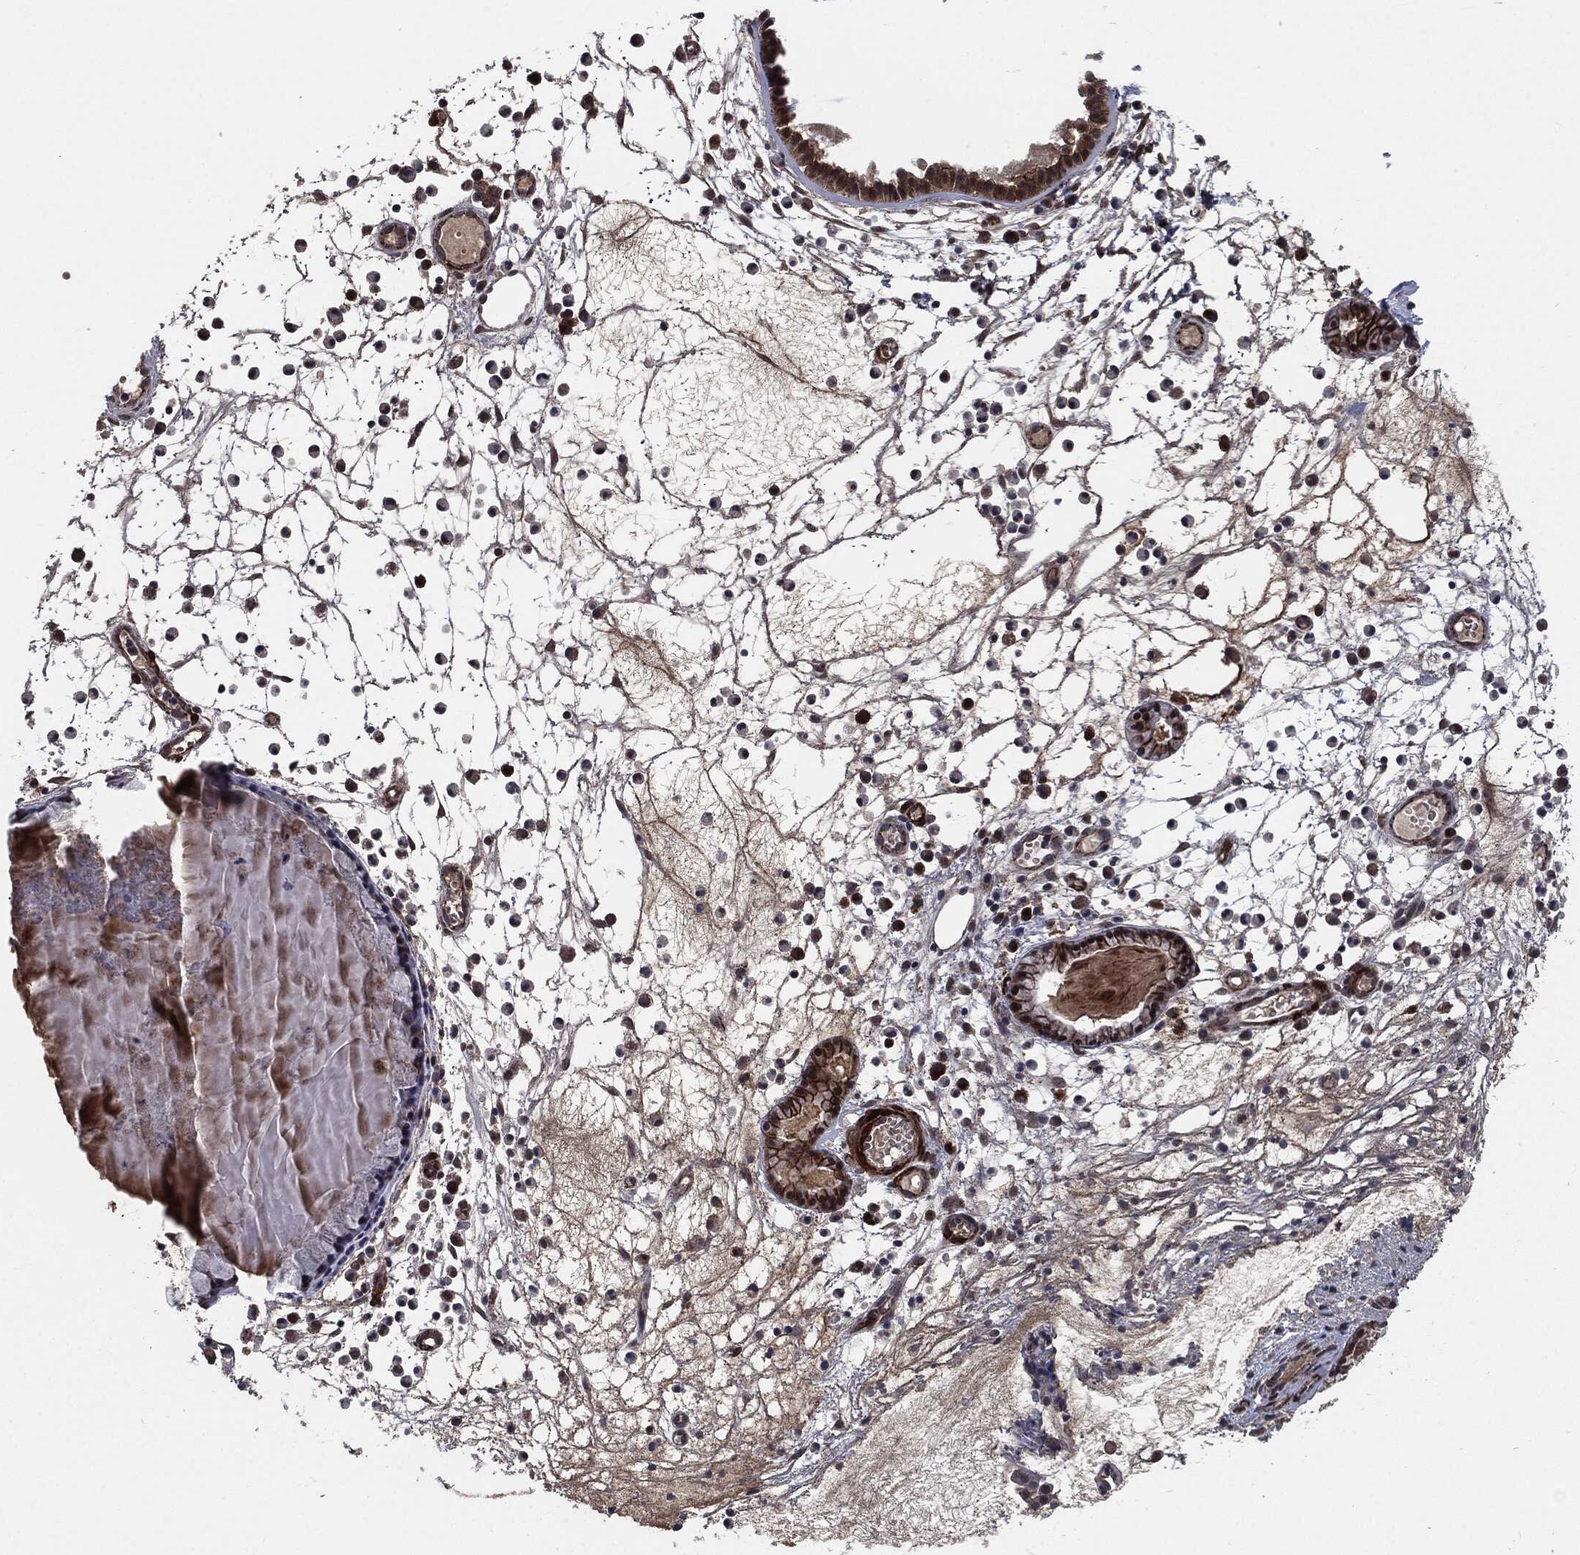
{"staining": {"intensity": "strong", "quantity": ">75%", "location": "cytoplasmic/membranous"}, "tissue": "nasopharynx", "cell_type": "Respiratory epithelial cells", "image_type": "normal", "snomed": [{"axis": "morphology", "description": "Normal tissue, NOS"}, {"axis": "topography", "description": "Nasopharynx"}], "caption": "Approximately >75% of respiratory epithelial cells in benign human nasopharynx show strong cytoplasmic/membranous protein positivity as visualized by brown immunohistochemical staining.", "gene": "PTPA", "patient": {"sex": "female", "age": 73}}